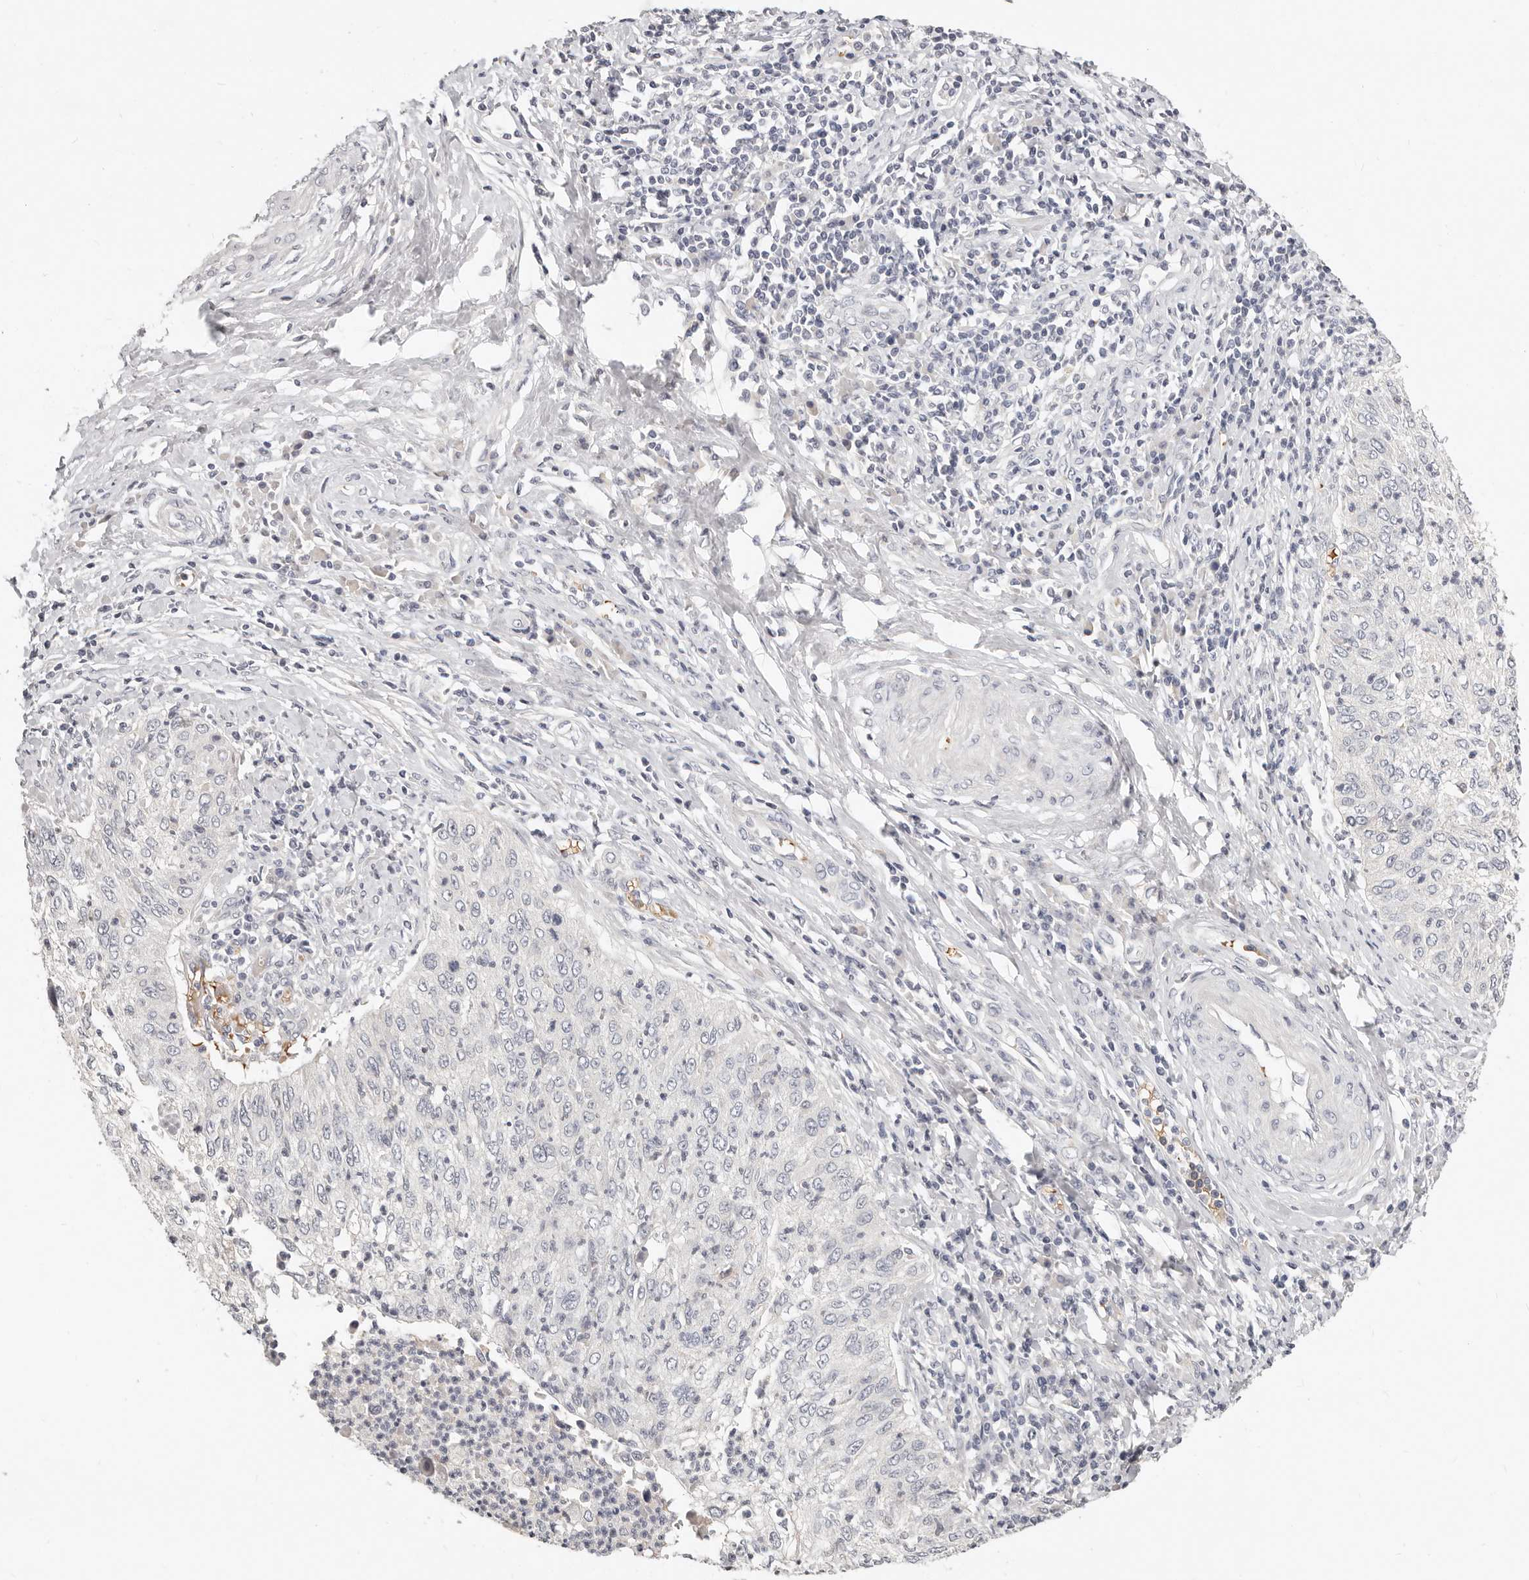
{"staining": {"intensity": "negative", "quantity": "none", "location": "none"}, "tissue": "cervical cancer", "cell_type": "Tumor cells", "image_type": "cancer", "snomed": [{"axis": "morphology", "description": "Squamous cell carcinoma, NOS"}, {"axis": "topography", "description": "Cervix"}], "caption": "Tumor cells show no significant protein staining in cervical cancer (squamous cell carcinoma).", "gene": "TMEM63B", "patient": {"sex": "female", "age": 30}}